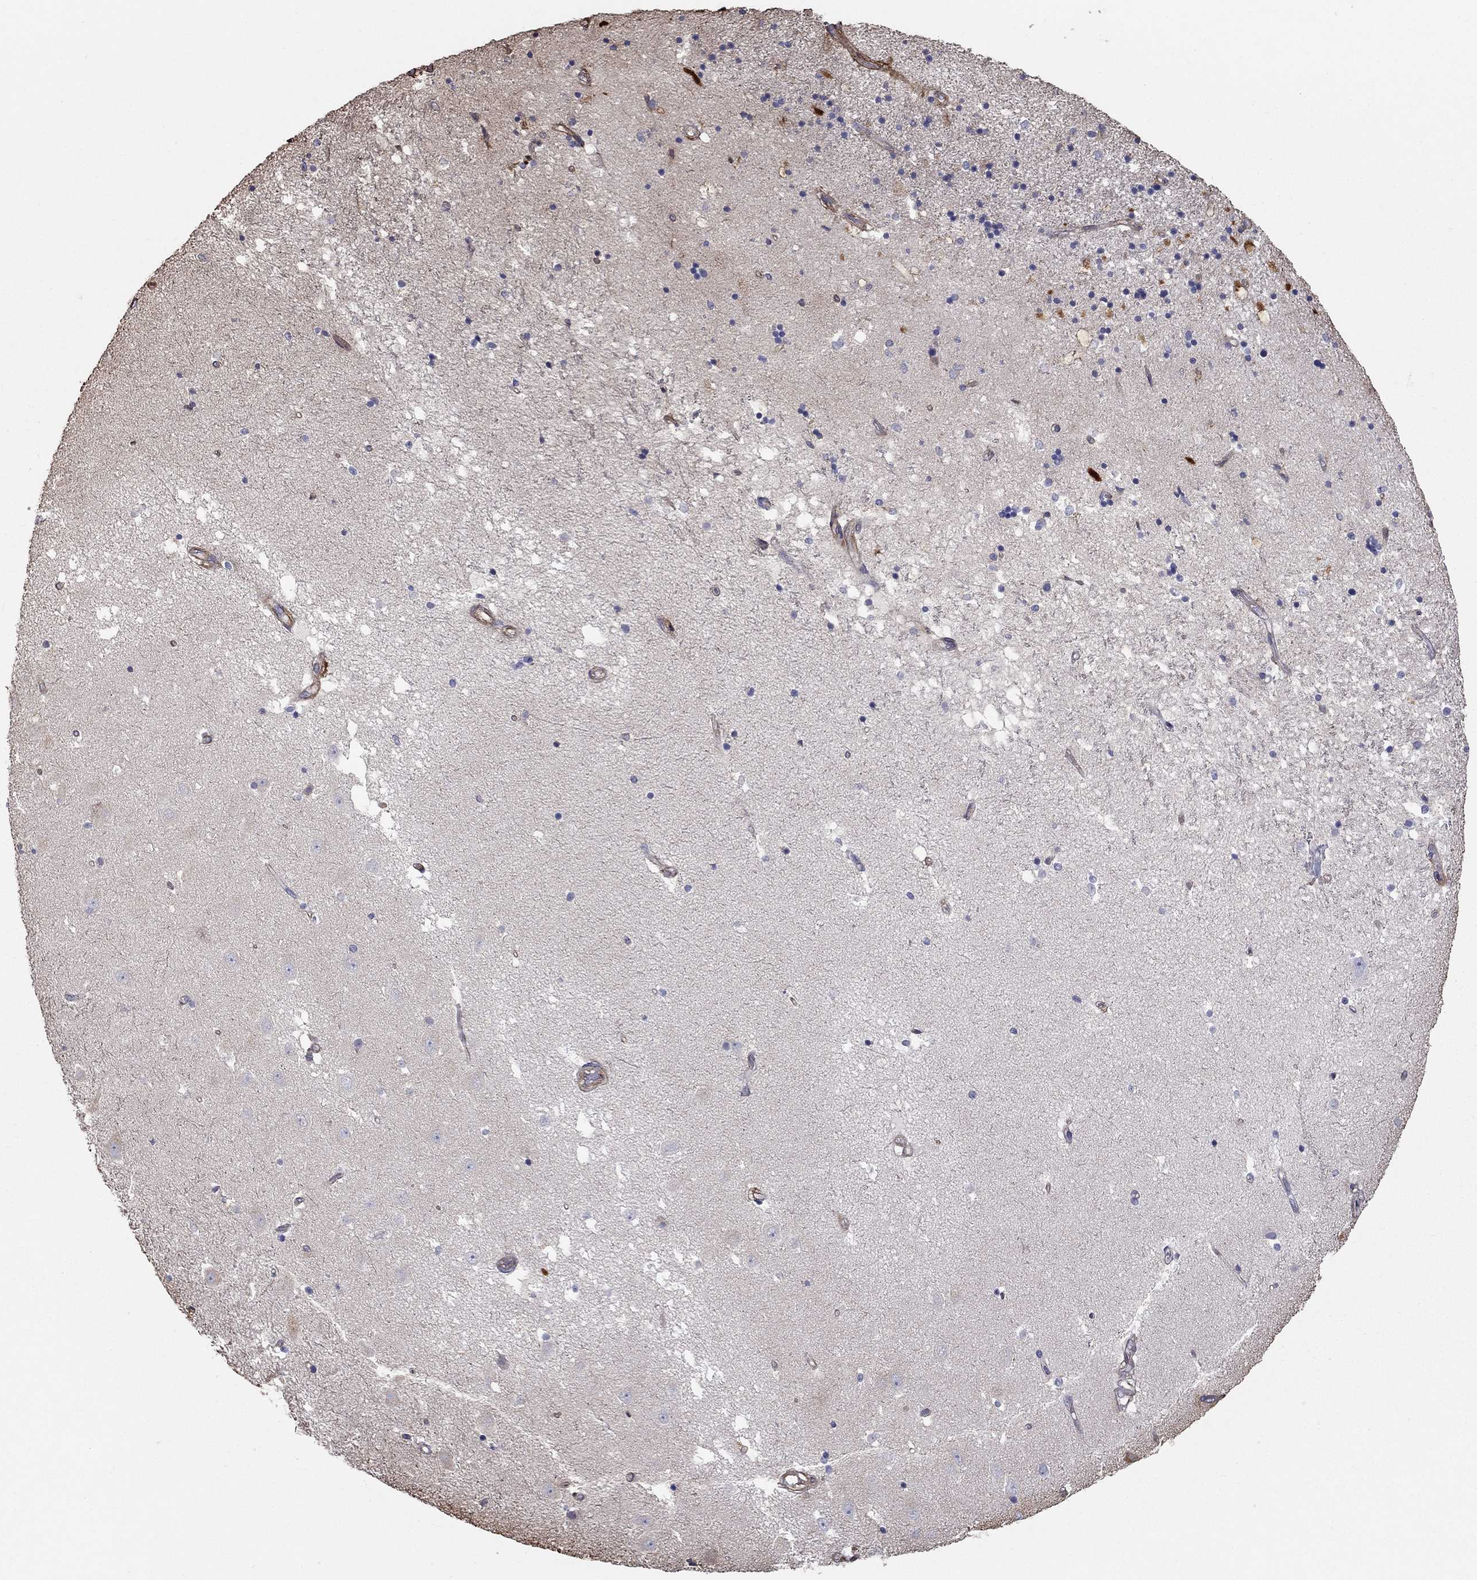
{"staining": {"intensity": "negative", "quantity": "none", "location": "none"}, "tissue": "hippocampus", "cell_type": "Glial cells", "image_type": "normal", "snomed": [{"axis": "morphology", "description": "Normal tissue, NOS"}, {"axis": "topography", "description": "Hippocampus"}], "caption": "A histopathology image of human hippocampus is negative for staining in glial cells.", "gene": "NPHP1", "patient": {"sex": "male", "age": 49}}